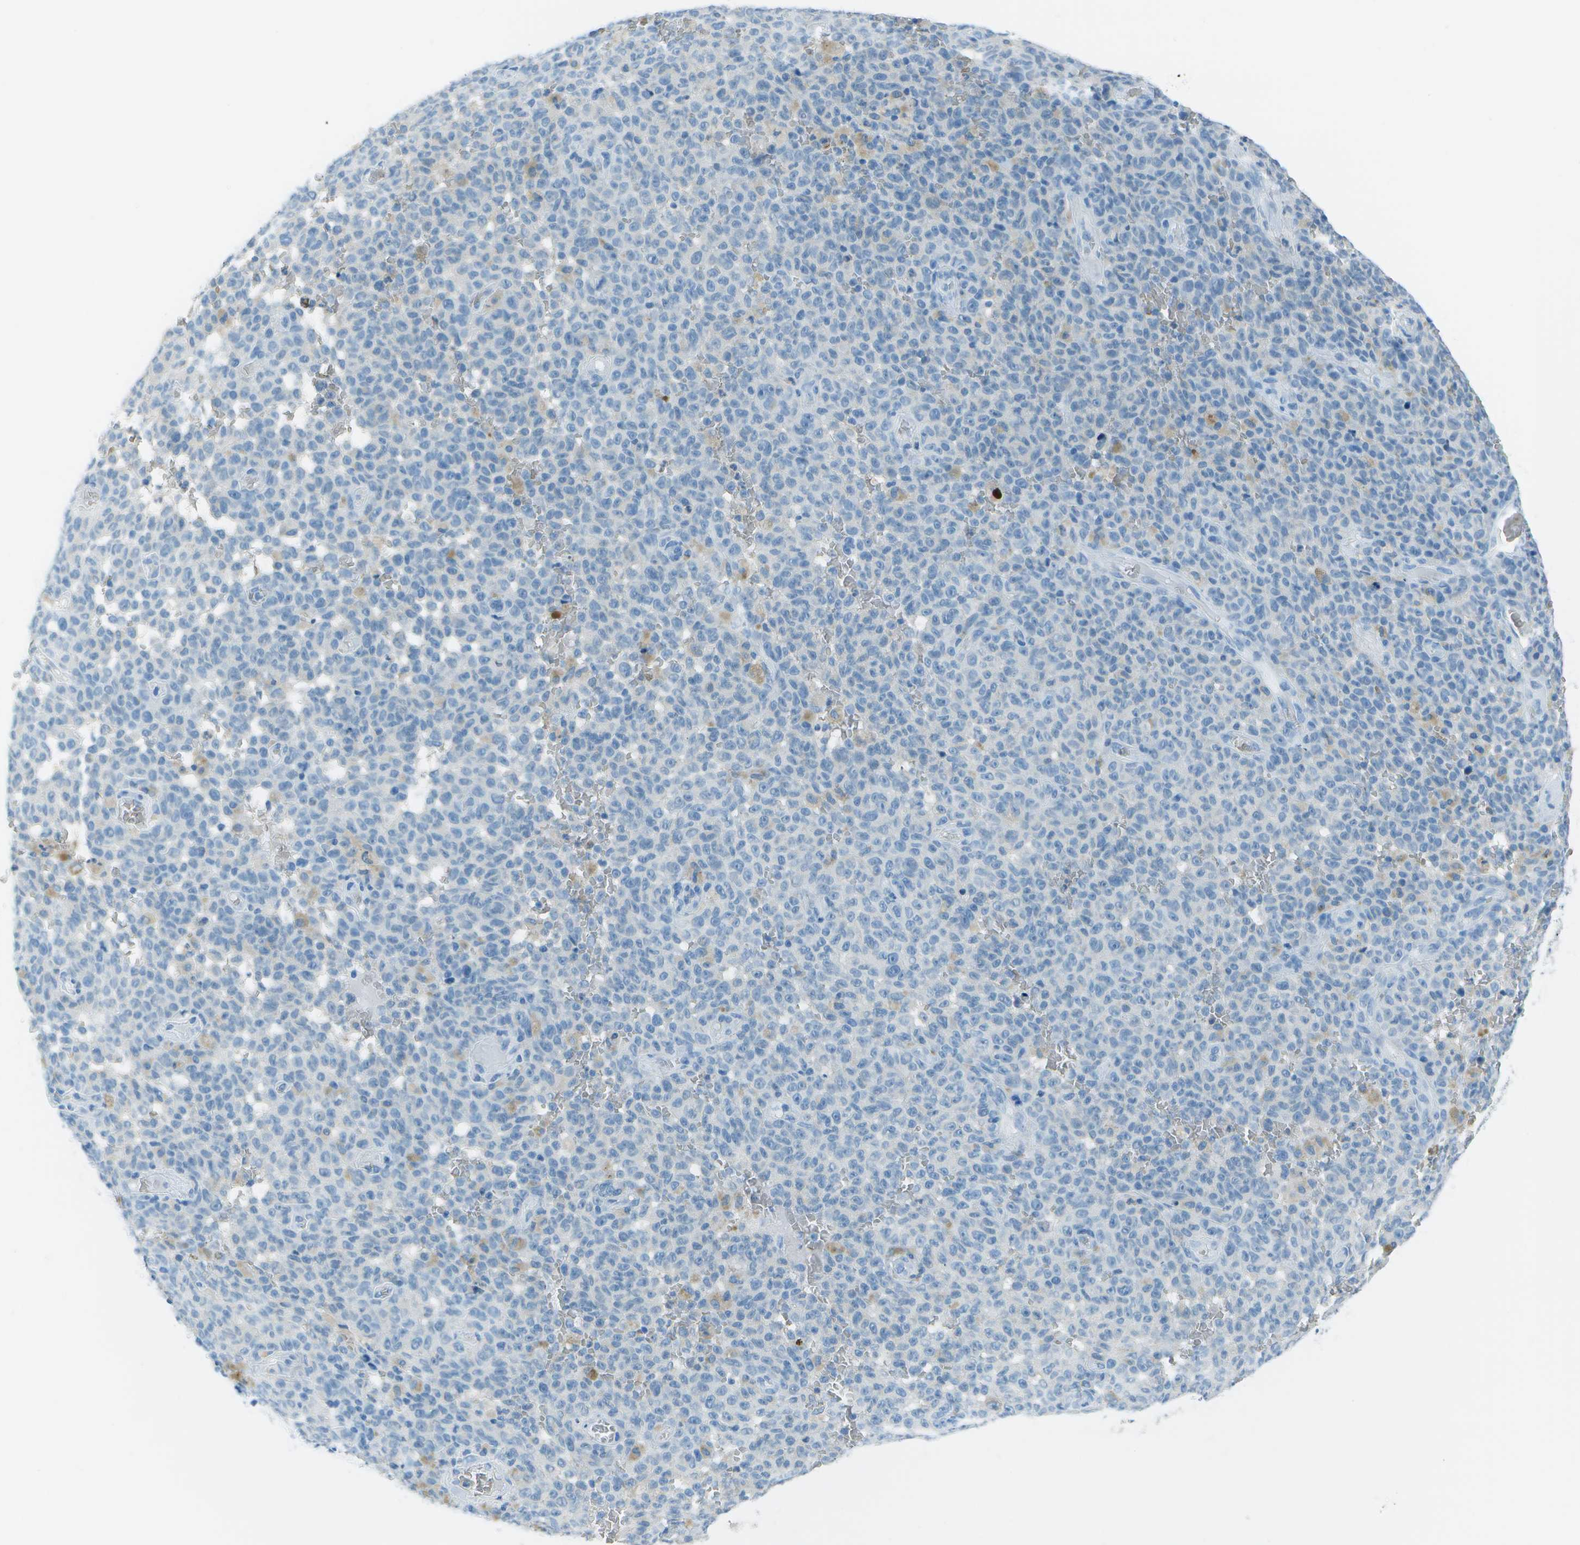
{"staining": {"intensity": "negative", "quantity": "none", "location": "none"}, "tissue": "melanoma", "cell_type": "Tumor cells", "image_type": "cancer", "snomed": [{"axis": "morphology", "description": "Malignant melanoma, NOS"}, {"axis": "topography", "description": "Skin"}], "caption": "Malignant melanoma stained for a protein using immunohistochemistry (IHC) displays no staining tumor cells.", "gene": "ASL", "patient": {"sex": "female", "age": 82}}